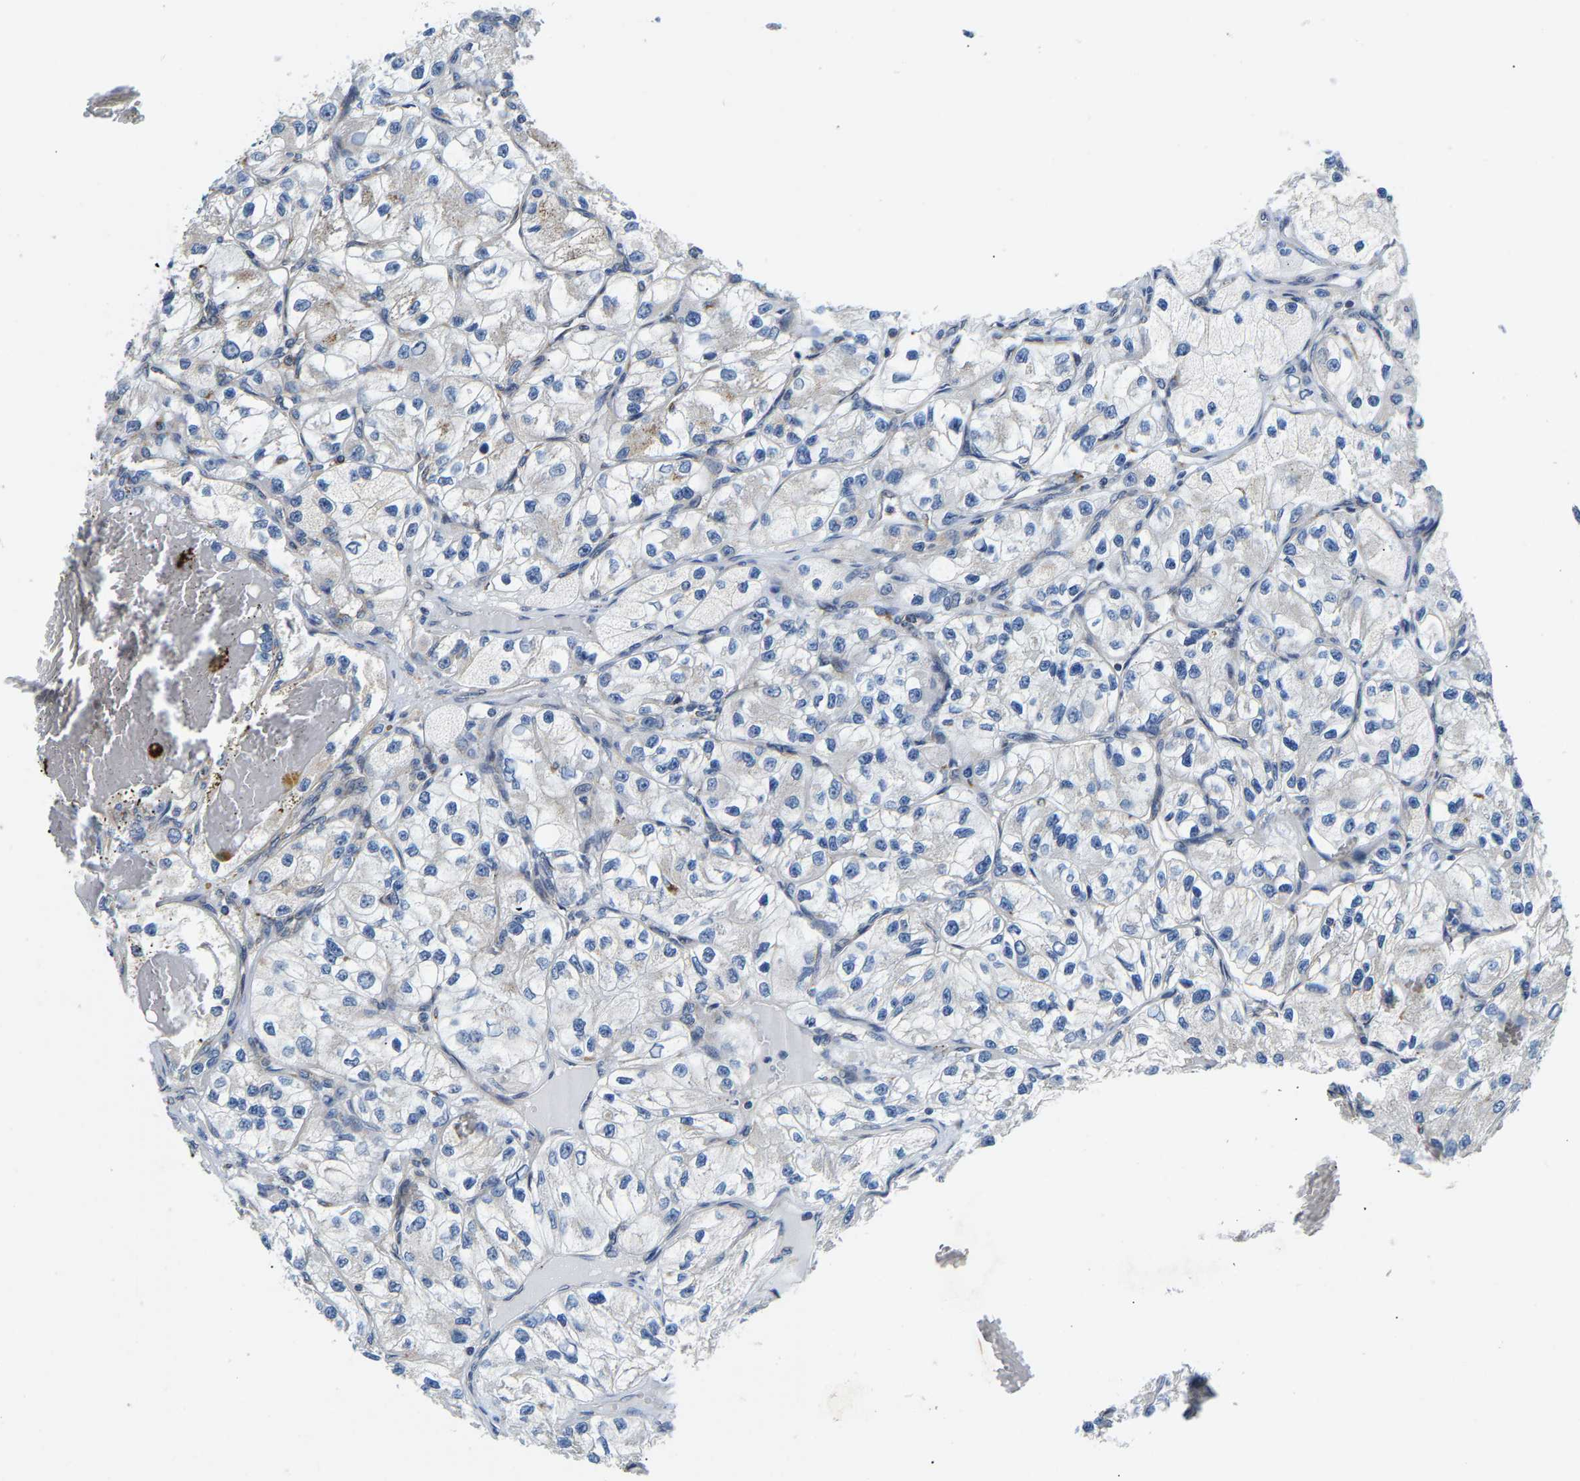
{"staining": {"intensity": "negative", "quantity": "none", "location": "none"}, "tissue": "renal cancer", "cell_type": "Tumor cells", "image_type": "cancer", "snomed": [{"axis": "morphology", "description": "Adenocarcinoma, NOS"}, {"axis": "topography", "description": "Kidney"}], "caption": "Human renal cancer (adenocarcinoma) stained for a protein using IHC reveals no positivity in tumor cells.", "gene": "GIMAP7", "patient": {"sex": "female", "age": 57}}